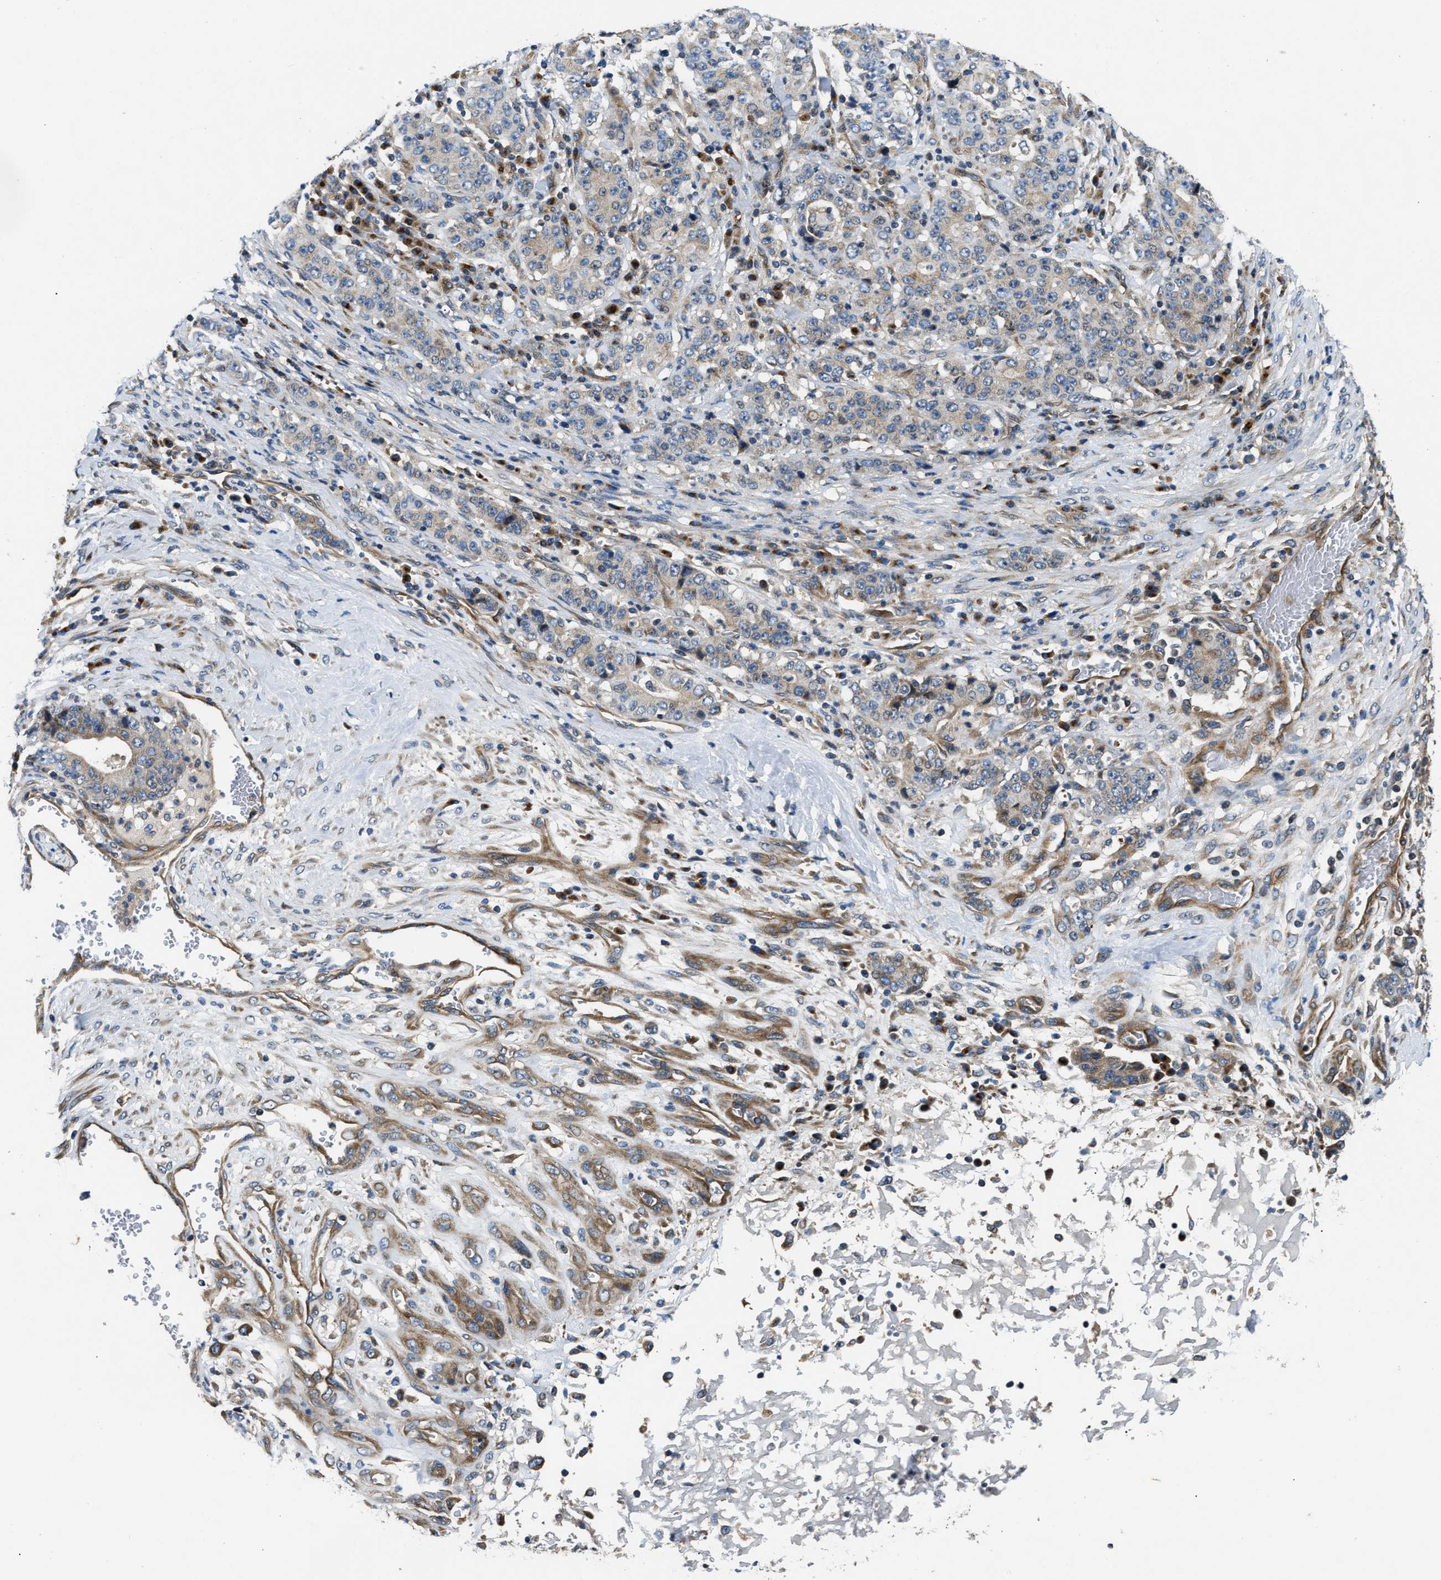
{"staining": {"intensity": "weak", "quantity": "<25%", "location": "cytoplasmic/membranous"}, "tissue": "stomach cancer", "cell_type": "Tumor cells", "image_type": "cancer", "snomed": [{"axis": "morphology", "description": "Normal tissue, NOS"}, {"axis": "morphology", "description": "Adenocarcinoma, NOS"}, {"axis": "topography", "description": "Stomach, upper"}, {"axis": "topography", "description": "Stomach"}], "caption": "Immunohistochemistry photomicrograph of human stomach cancer stained for a protein (brown), which displays no staining in tumor cells.", "gene": "PNPLA8", "patient": {"sex": "male", "age": 59}}